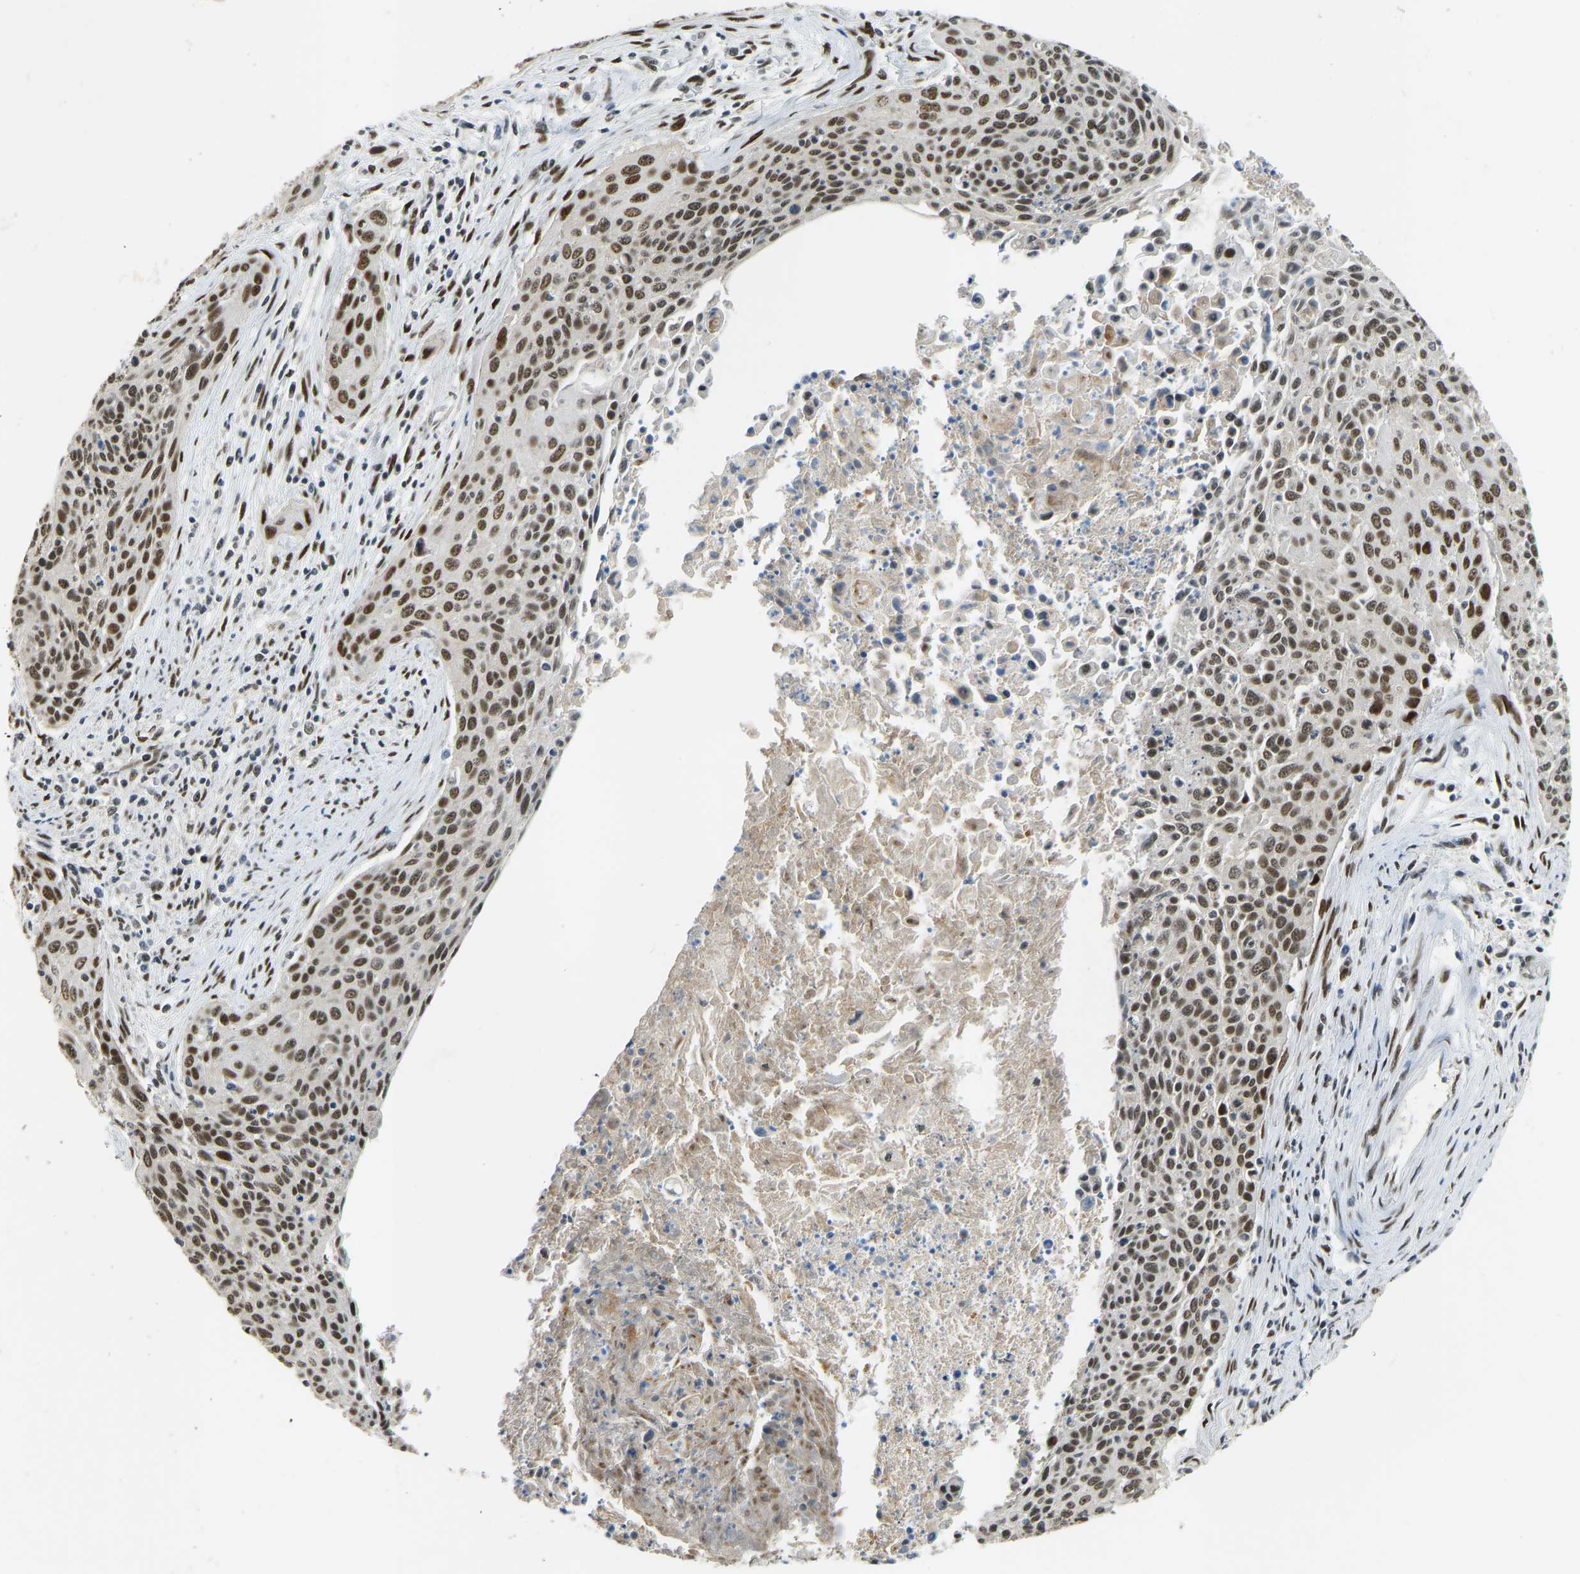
{"staining": {"intensity": "strong", "quantity": ">75%", "location": "nuclear"}, "tissue": "cervical cancer", "cell_type": "Tumor cells", "image_type": "cancer", "snomed": [{"axis": "morphology", "description": "Squamous cell carcinoma, NOS"}, {"axis": "topography", "description": "Cervix"}], "caption": "This image reveals immunohistochemistry (IHC) staining of squamous cell carcinoma (cervical), with high strong nuclear positivity in approximately >75% of tumor cells.", "gene": "FOXK1", "patient": {"sex": "female", "age": 55}}